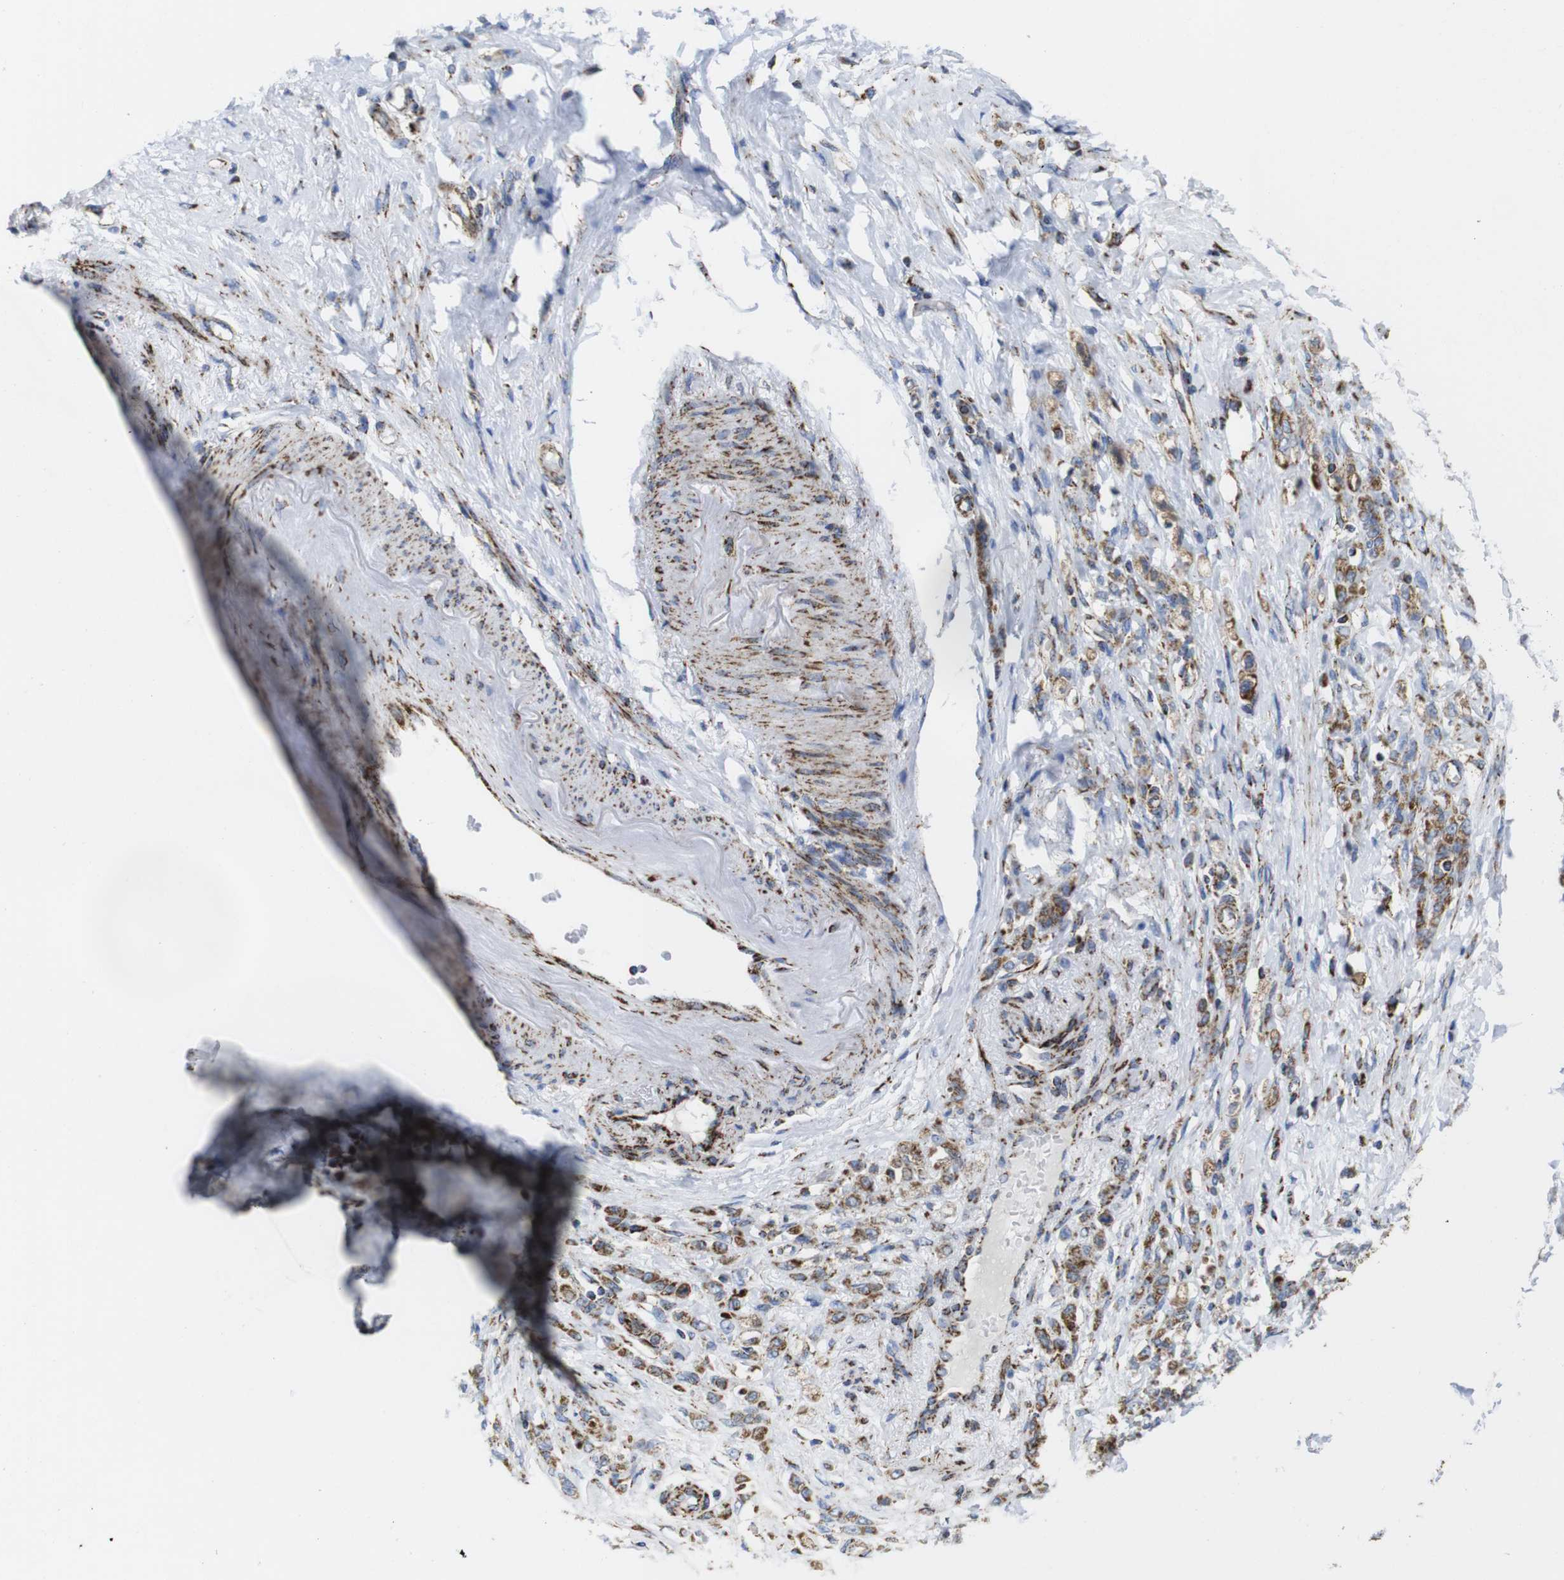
{"staining": {"intensity": "moderate", "quantity": "25%-75%", "location": "cytoplasmic/membranous"}, "tissue": "stomach cancer", "cell_type": "Tumor cells", "image_type": "cancer", "snomed": [{"axis": "morphology", "description": "Adenocarcinoma, NOS"}, {"axis": "topography", "description": "Stomach"}], "caption": "Protein analysis of stomach adenocarcinoma tissue exhibits moderate cytoplasmic/membranous staining in approximately 25%-75% of tumor cells.", "gene": "TMEM192", "patient": {"sex": "male", "age": 82}}